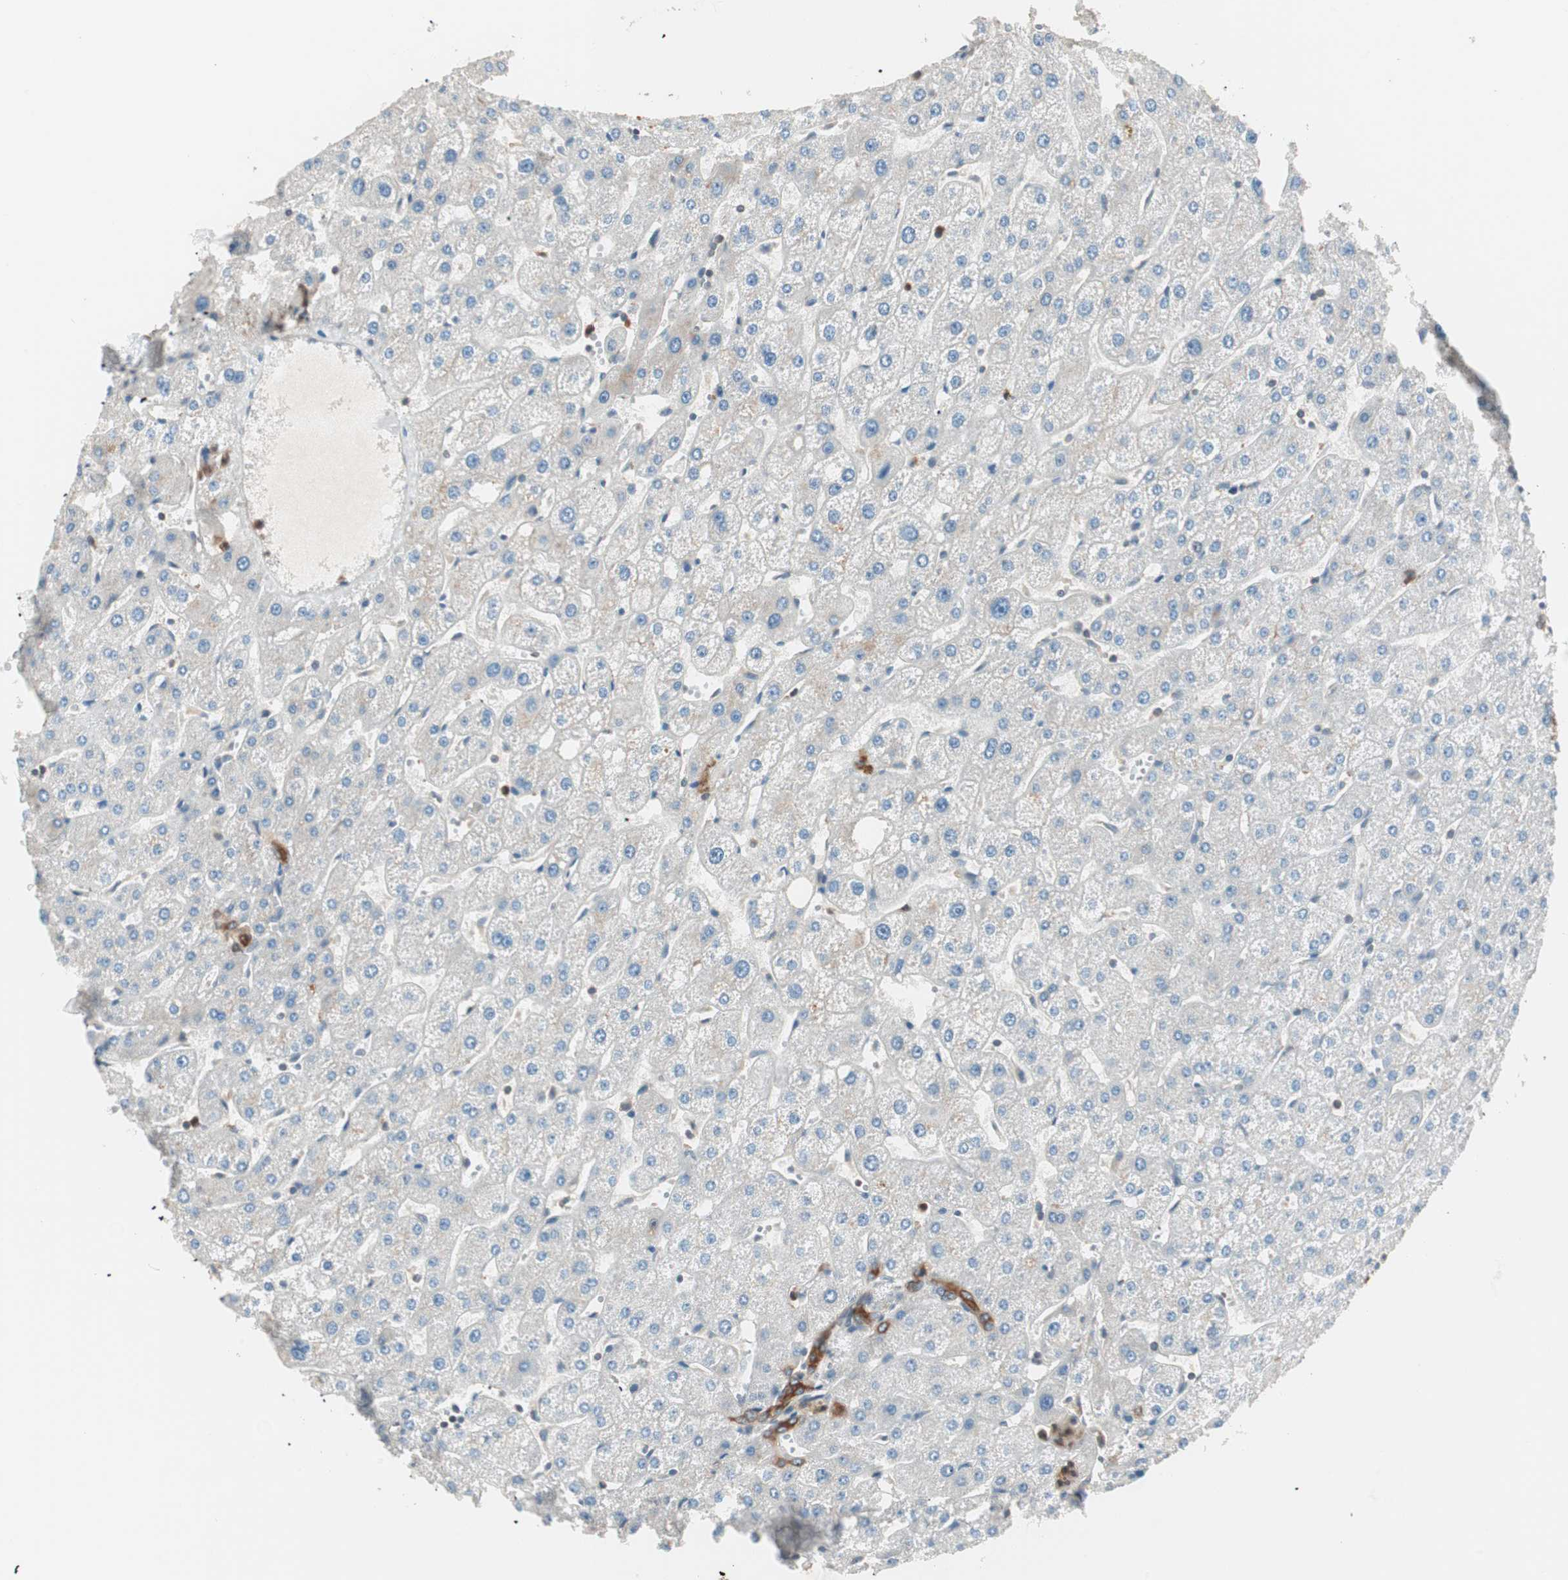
{"staining": {"intensity": "strong", "quantity": ">75%", "location": "cytoplasmic/membranous"}, "tissue": "liver", "cell_type": "Cholangiocytes", "image_type": "normal", "snomed": [{"axis": "morphology", "description": "Normal tissue, NOS"}, {"axis": "topography", "description": "Liver"}], "caption": "This histopathology image exhibits benign liver stained with immunohistochemistry to label a protein in brown. The cytoplasmic/membranous of cholangiocytes show strong positivity for the protein. Nuclei are counter-stained blue.", "gene": "TSG101", "patient": {"sex": "male", "age": 67}}